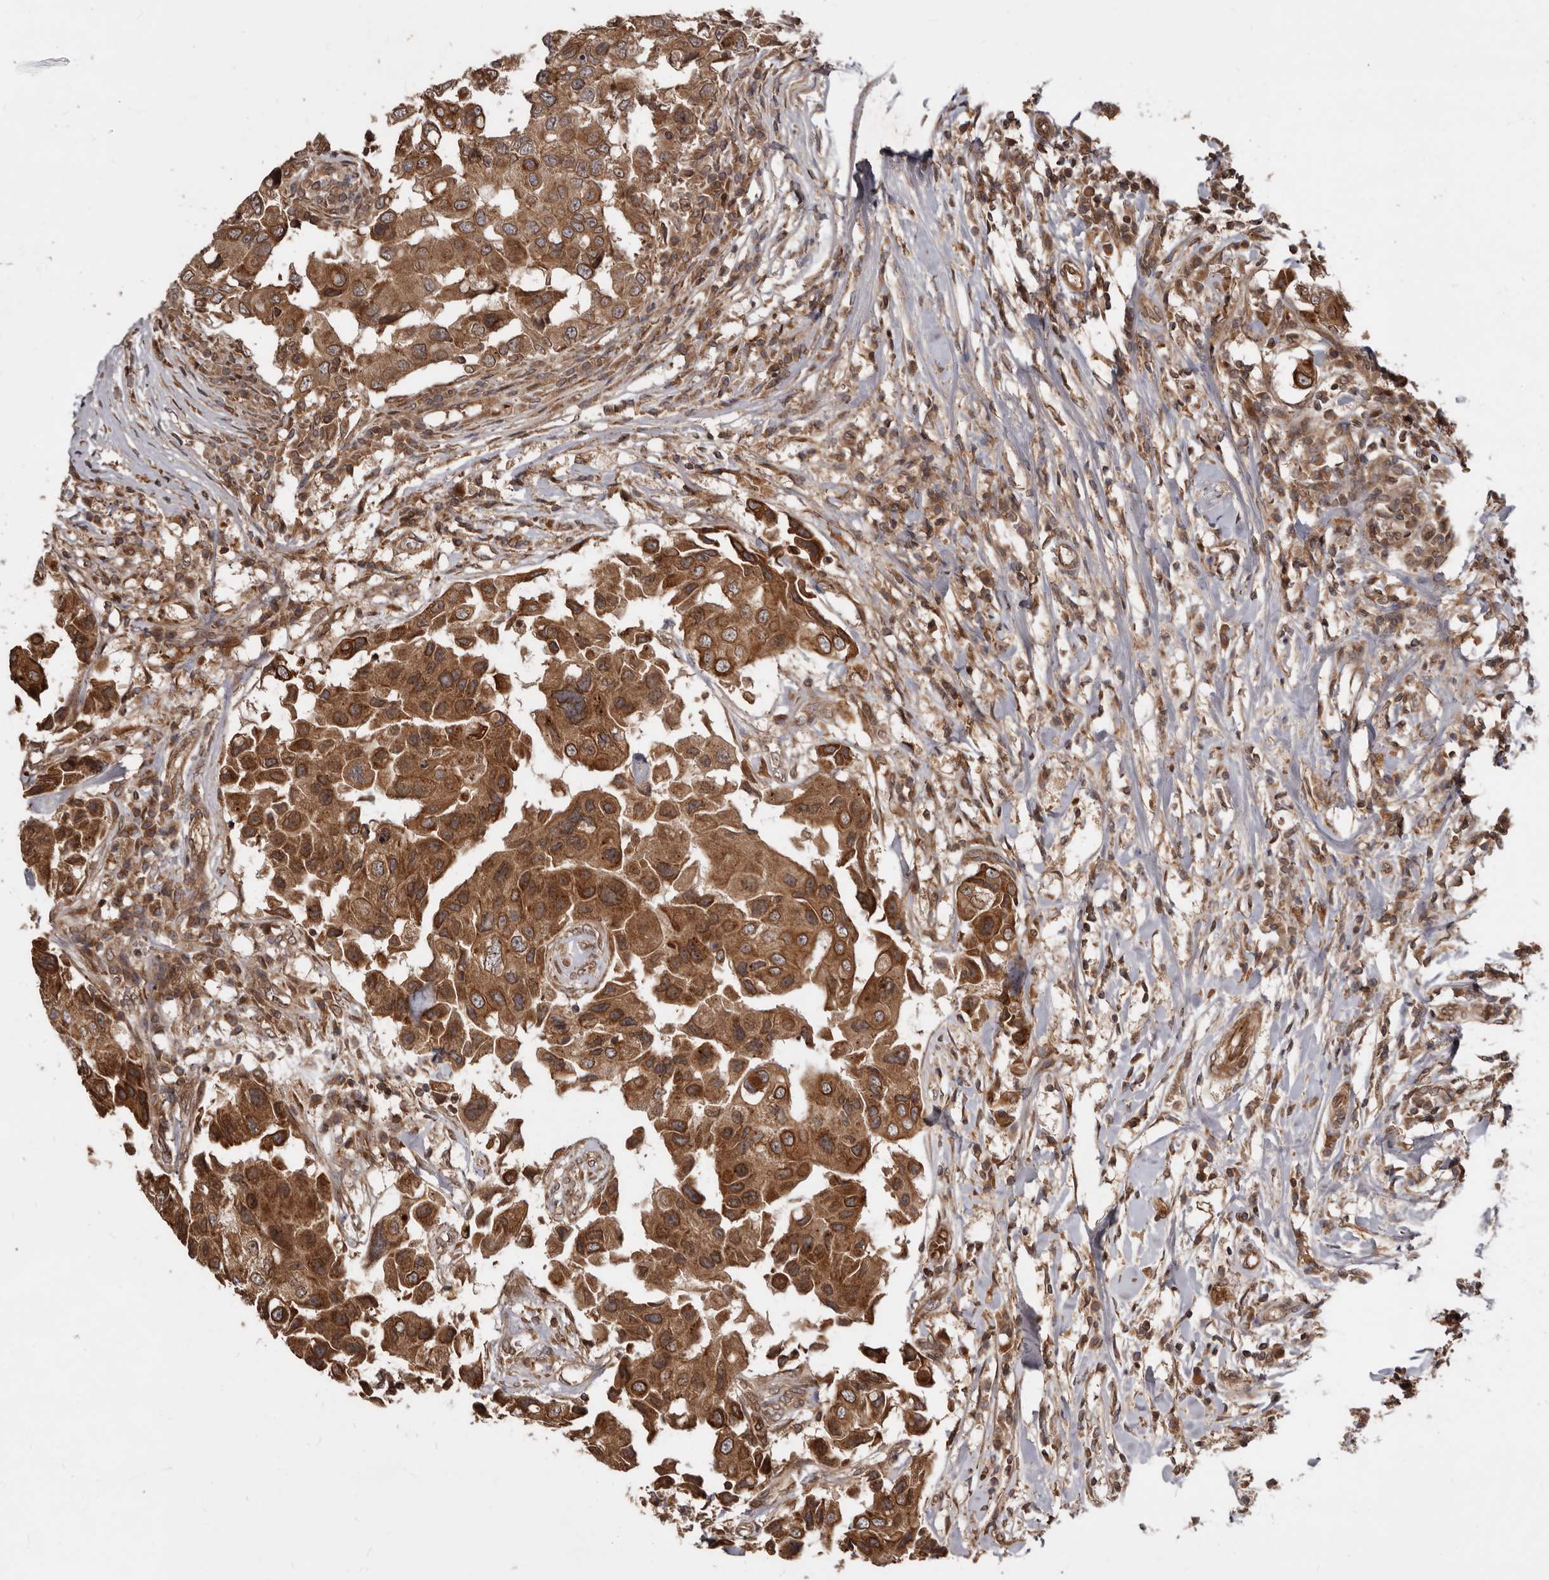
{"staining": {"intensity": "moderate", "quantity": ">75%", "location": "cytoplasmic/membranous"}, "tissue": "breast cancer", "cell_type": "Tumor cells", "image_type": "cancer", "snomed": [{"axis": "morphology", "description": "Duct carcinoma"}, {"axis": "topography", "description": "Breast"}], "caption": "Brown immunohistochemical staining in intraductal carcinoma (breast) displays moderate cytoplasmic/membranous positivity in about >75% of tumor cells.", "gene": "STK36", "patient": {"sex": "female", "age": 27}}